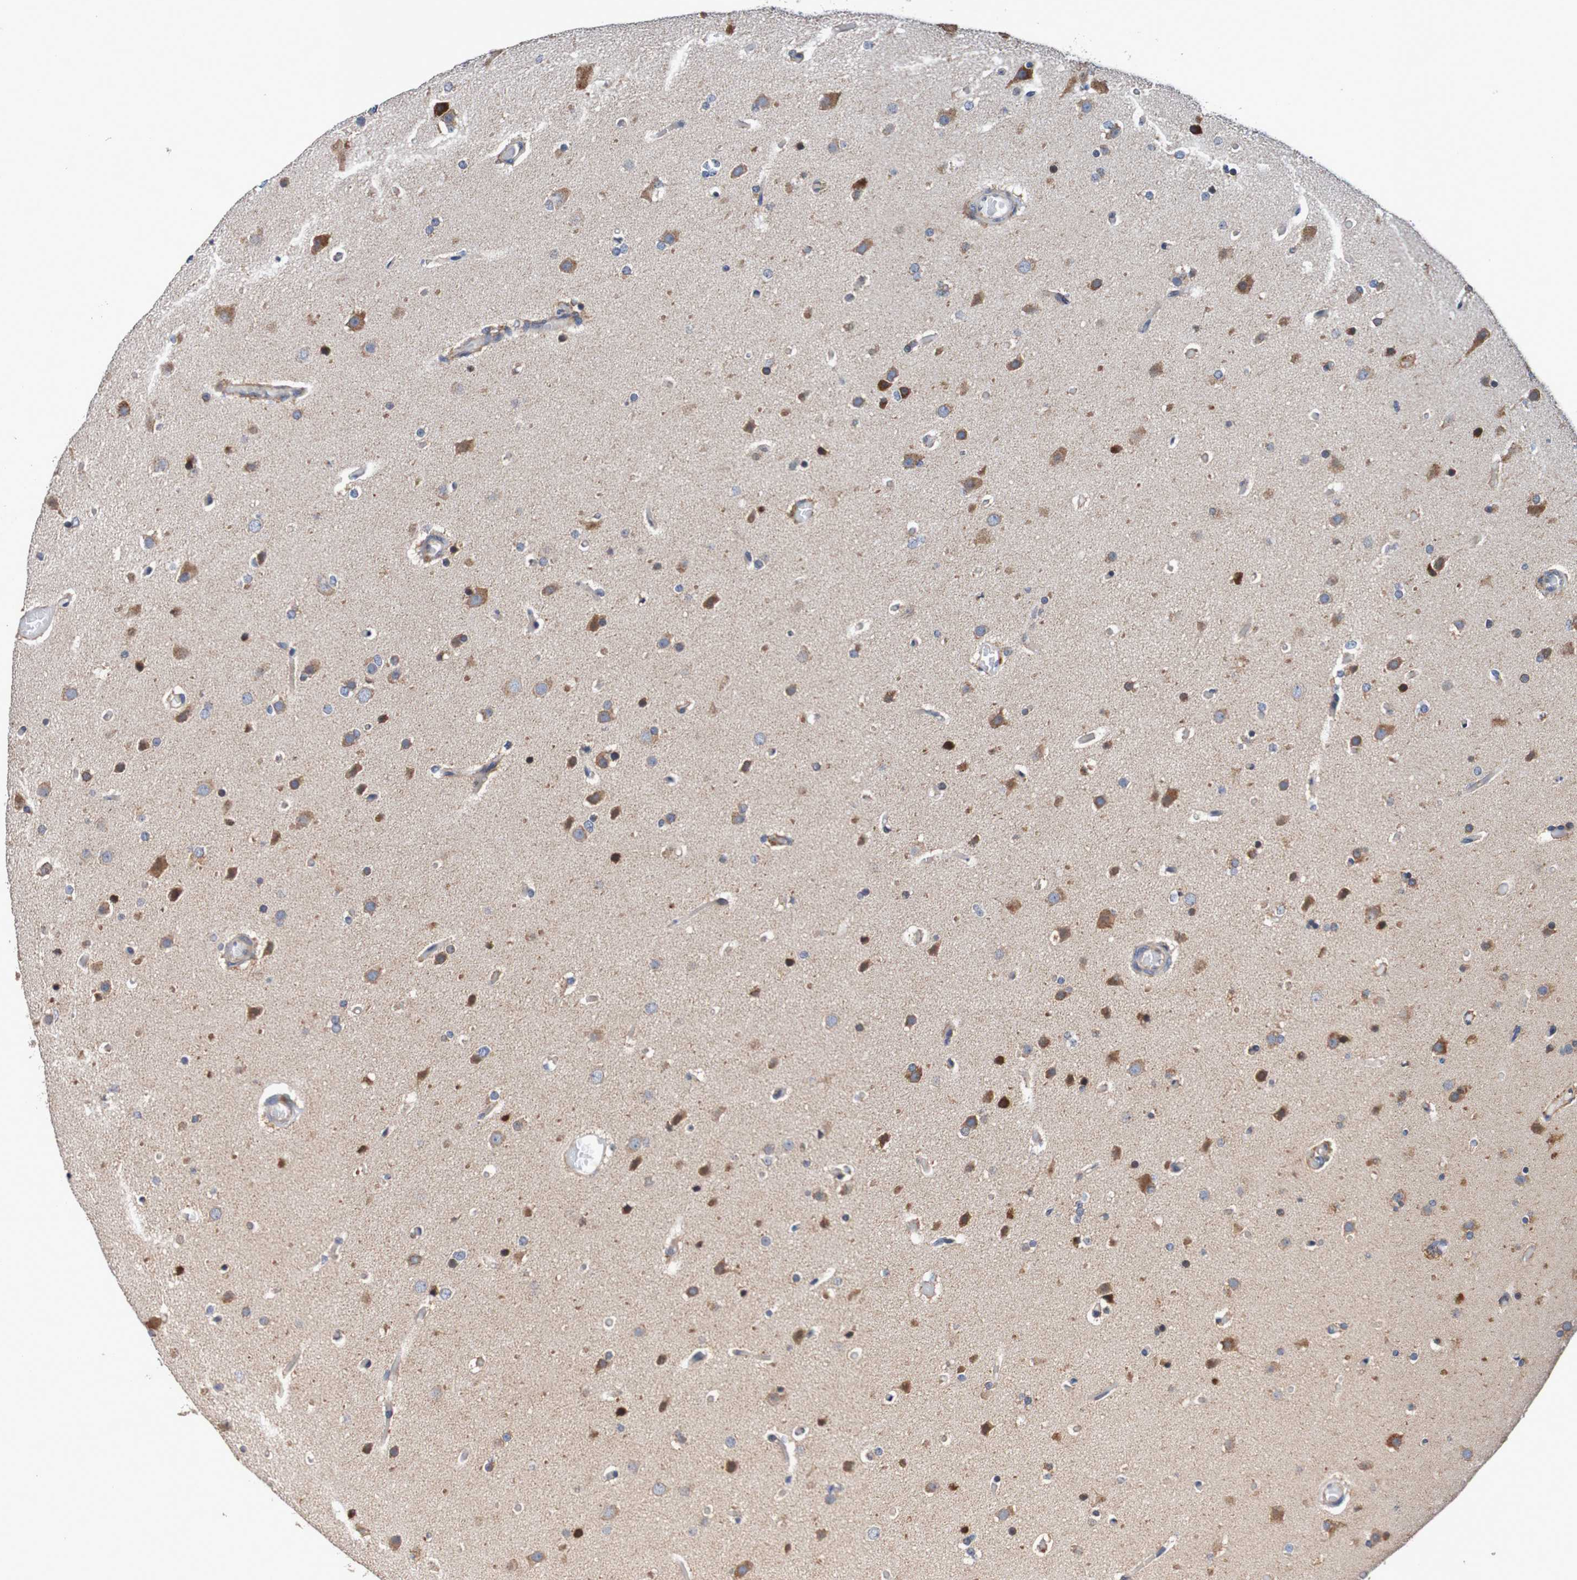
{"staining": {"intensity": "strong", "quantity": ">75%", "location": "cytoplasmic/membranous"}, "tissue": "glioma", "cell_type": "Tumor cells", "image_type": "cancer", "snomed": [{"axis": "morphology", "description": "Glioma, malignant, High grade"}, {"axis": "topography", "description": "Cerebral cortex"}], "caption": "Immunohistochemistry of malignant high-grade glioma shows high levels of strong cytoplasmic/membranous positivity in approximately >75% of tumor cells.", "gene": "FIBP", "patient": {"sex": "female", "age": 36}}